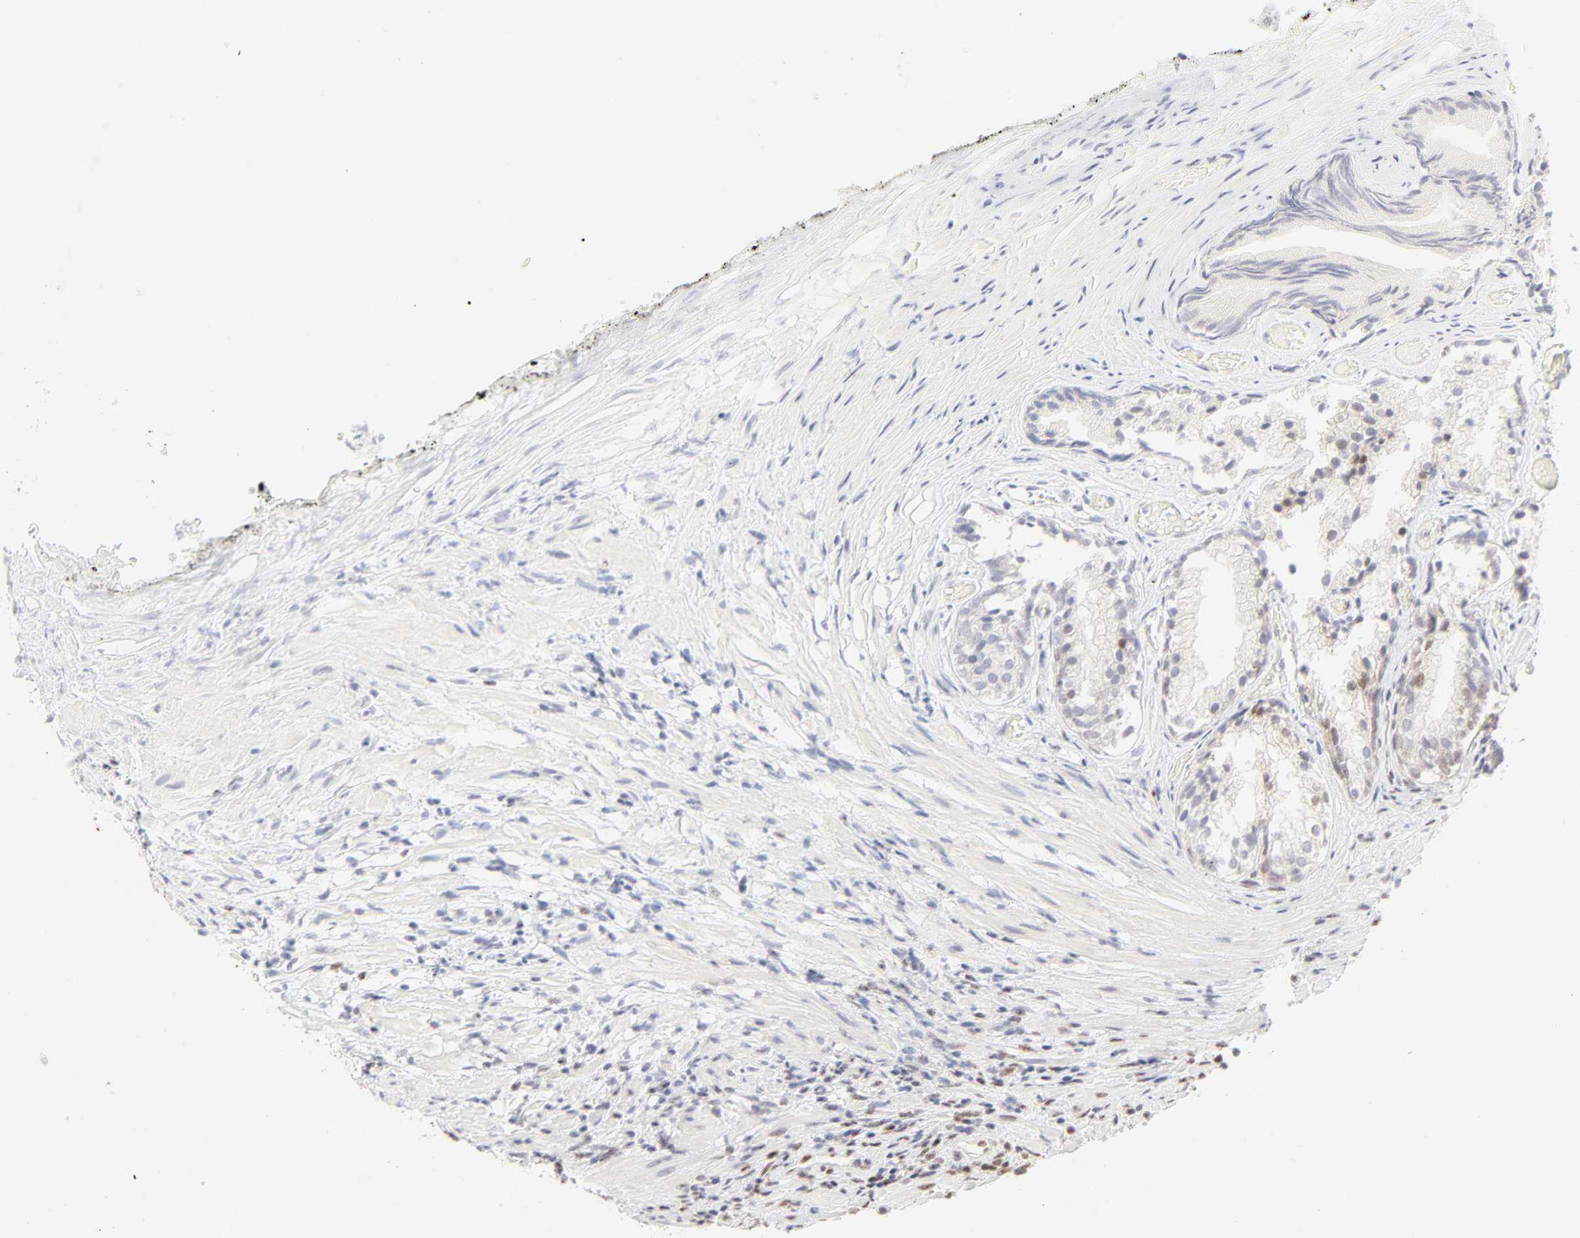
{"staining": {"intensity": "weak", "quantity": "<25%", "location": "nuclear"}, "tissue": "prostate", "cell_type": "Glandular cells", "image_type": "normal", "snomed": [{"axis": "morphology", "description": "Normal tissue, NOS"}, {"axis": "topography", "description": "Prostate"}], "caption": "Immunohistochemical staining of benign human prostate shows no significant expression in glandular cells. (DAB (3,3'-diaminobenzidine) immunohistochemistry visualized using brightfield microscopy, high magnification).", "gene": "NFIL3", "patient": {"sex": "male", "age": 76}}